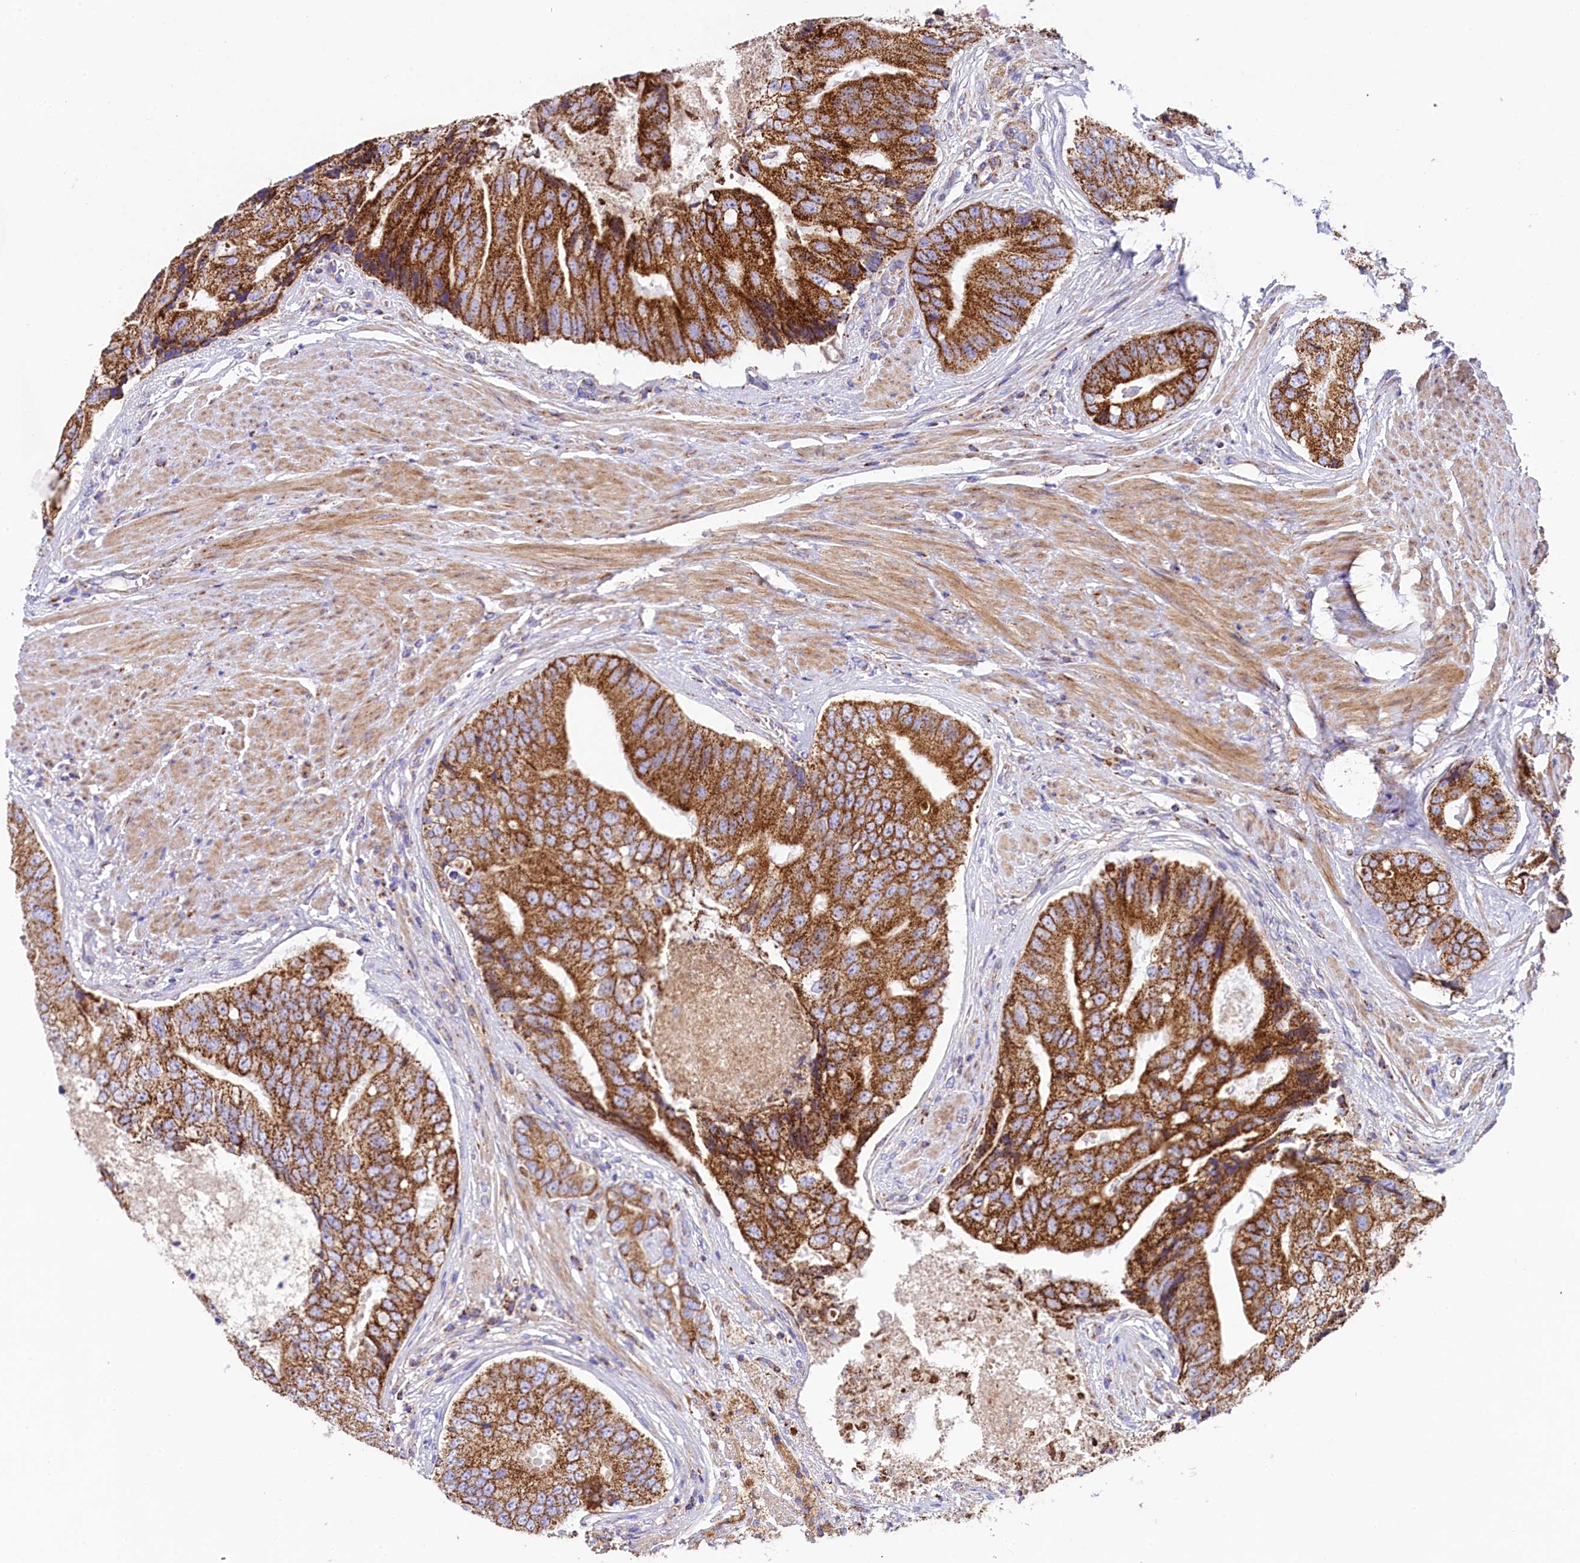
{"staining": {"intensity": "strong", "quantity": ">75%", "location": "cytoplasmic/membranous"}, "tissue": "prostate cancer", "cell_type": "Tumor cells", "image_type": "cancer", "snomed": [{"axis": "morphology", "description": "Adenocarcinoma, High grade"}, {"axis": "topography", "description": "Prostate"}], "caption": "A high-resolution micrograph shows immunohistochemistry staining of prostate cancer (adenocarcinoma (high-grade)), which exhibits strong cytoplasmic/membranous positivity in about >75% of tumor cells. (Stains: DAB in brown, nuclei in blue, Microscopy: brightfield microscopy at high magnification).", "gene": "CLYBL", "patient": {"sex": "male", "age": 70}}